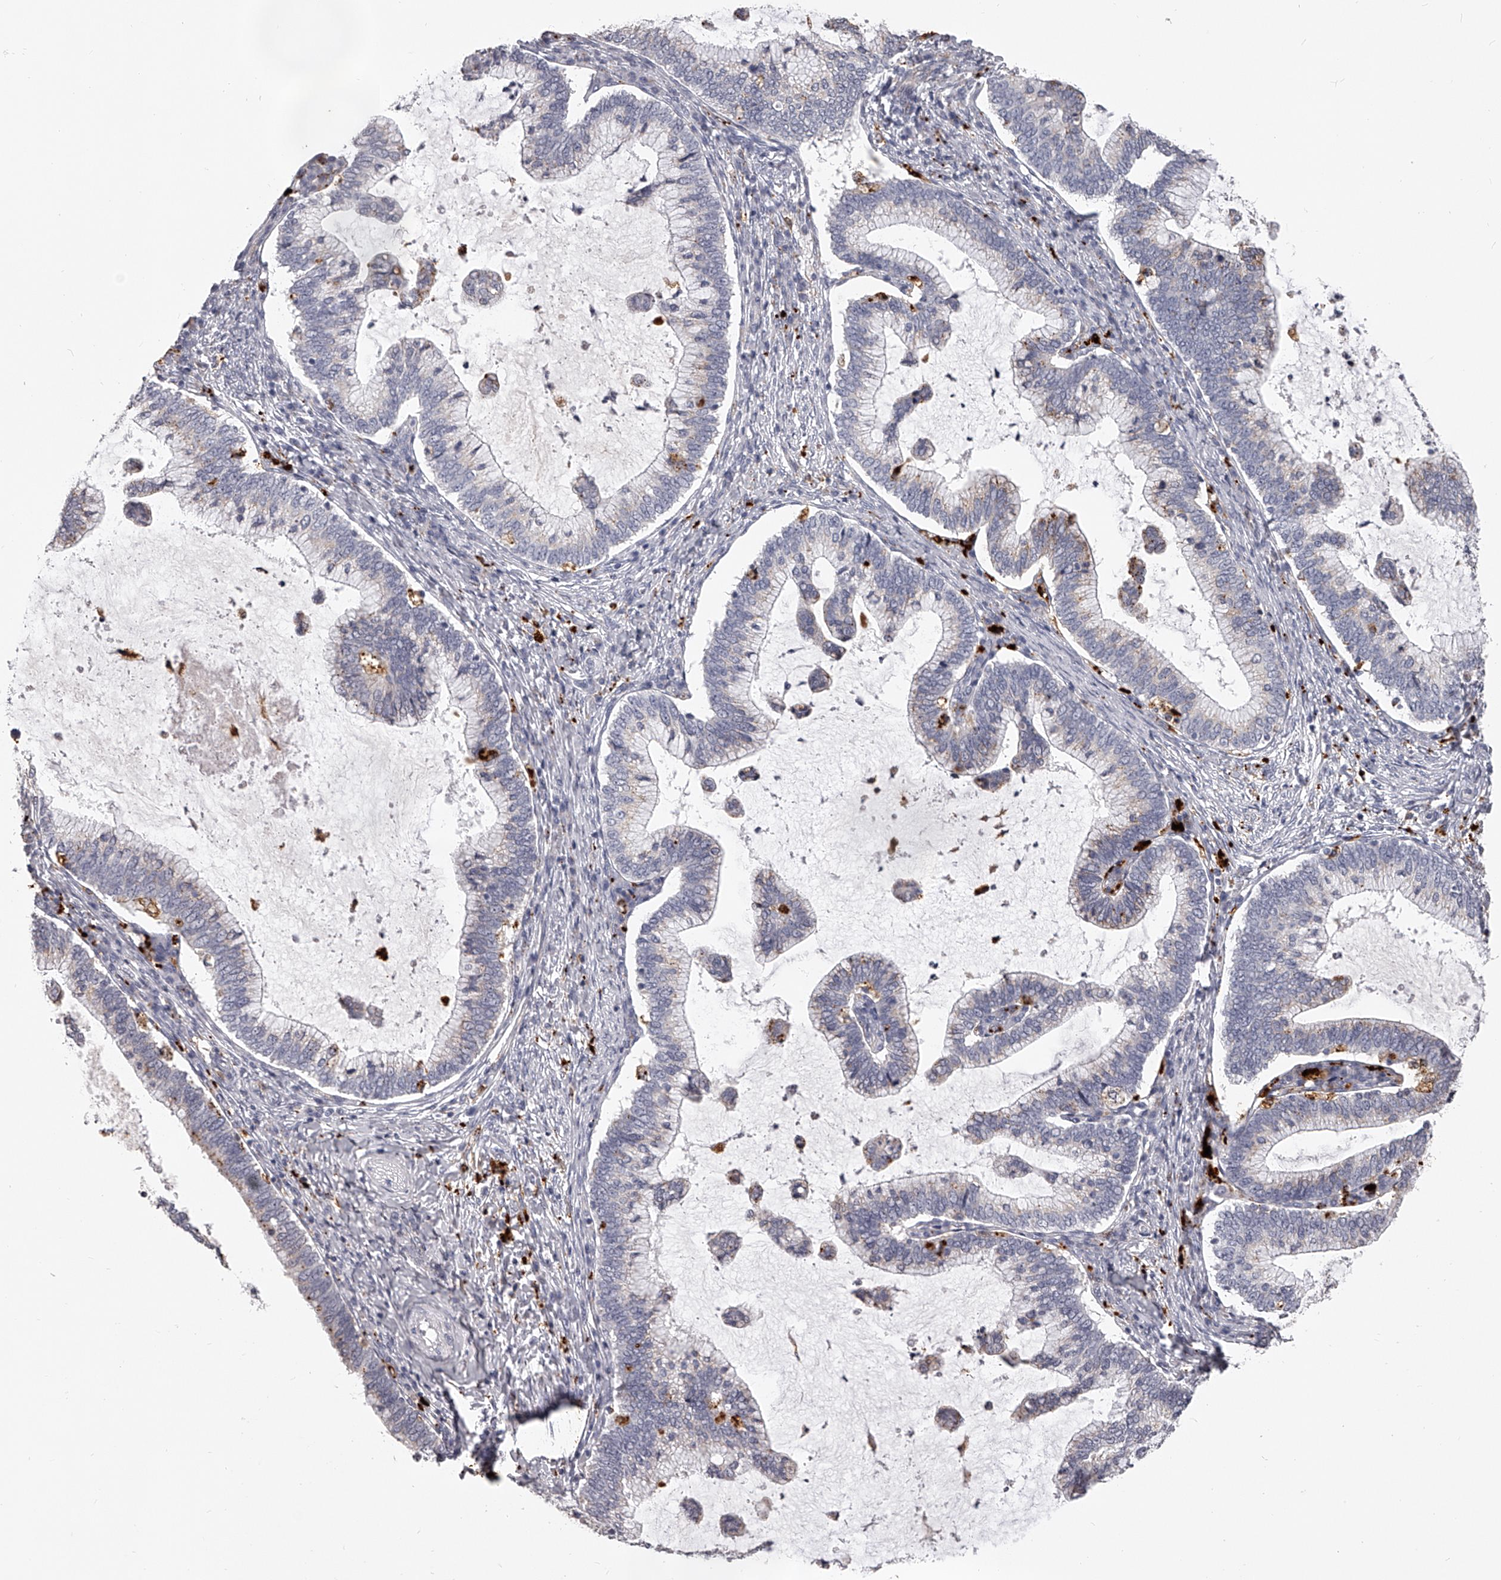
{"staining": {"intensity": "weak", "quantity": "<25%", "location": "cytoplasmic/membranous"}, "tissue": "cervical cancer", "cell_type": "Tumor cells", "image_type": "cancer", "snomed": [{"axis": "morphology", "description": "Adenocarcinoma, NOS"}, {"axis": "topography", "description": "Cervix"}], "caption": "Immunohistochemical staining of human adenocarcinoma (cervical) shows no significant positivity in tumor cells. The staining is performed using DAB (3,3'-diaminobenzidine) brown chromogen with nuclei counter-stained in using hematoxylin.", "gene": "DMRT1", "patient": {"sex": "female", "age": 36}}